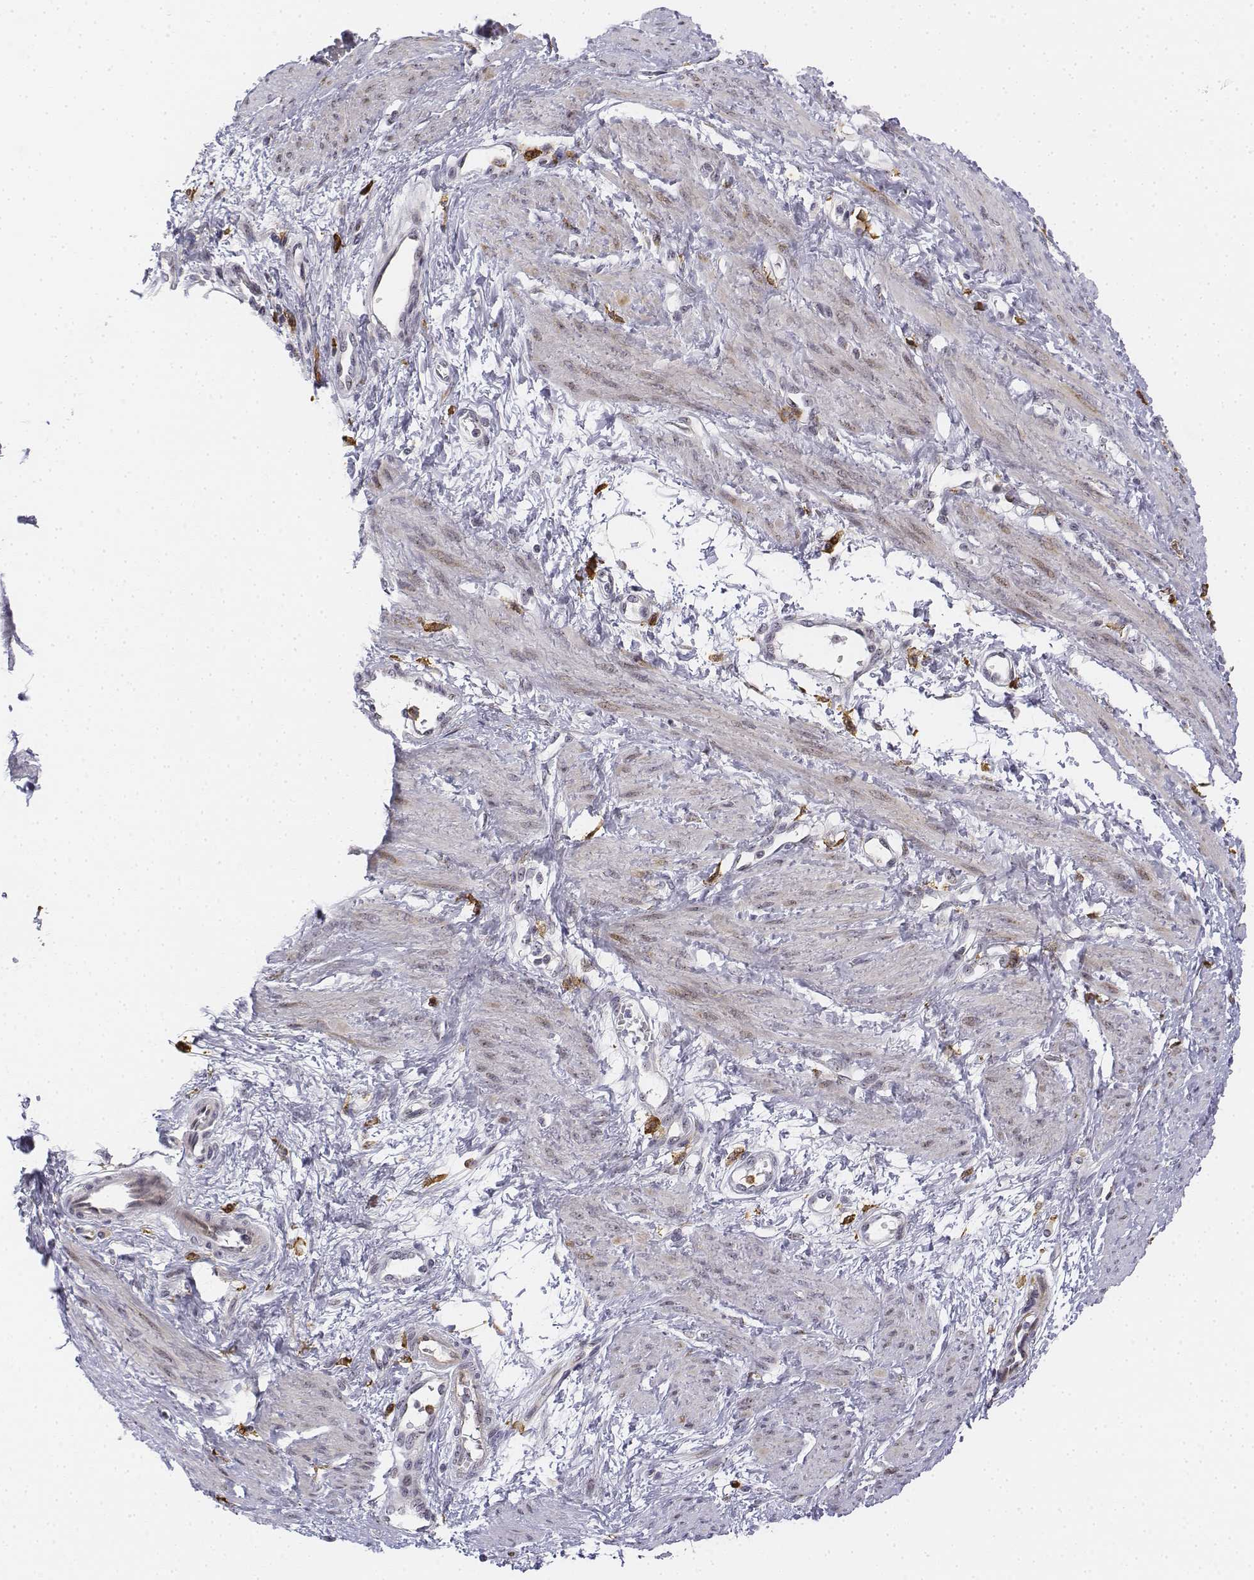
{"staining": {"intensity": "moderate", "quantity": "25%-75%", "location": "cytoplasmic/membranous"}, "tissue": "smooth muscle", "cell_type": "Smooth muscle cells", "image_type": "normal", "snomed": [{"axis": "morphology", "description": "Normal tissue, NOS"}, {"axis": "topography", "description": "Smooth muscle"}, {"axis": "topography", "description": "Uterus"}], "caption": "Immunohistochemistry staining of benign smooth muscle, which reveals medium levels of moderate cytoplasmic/membranous expression in approximately 25%-75% of smooth muscle cells indicating moderate cytoplasmic/membranous protein positivity. The staining was performed using DAB (3,3'-diaminobenzidine) (brown) for protein detection and nuclei were counterstained in hematoxylin (blue).", "gene": "CD14", "patient": {"sex": "female", "age": 39}}